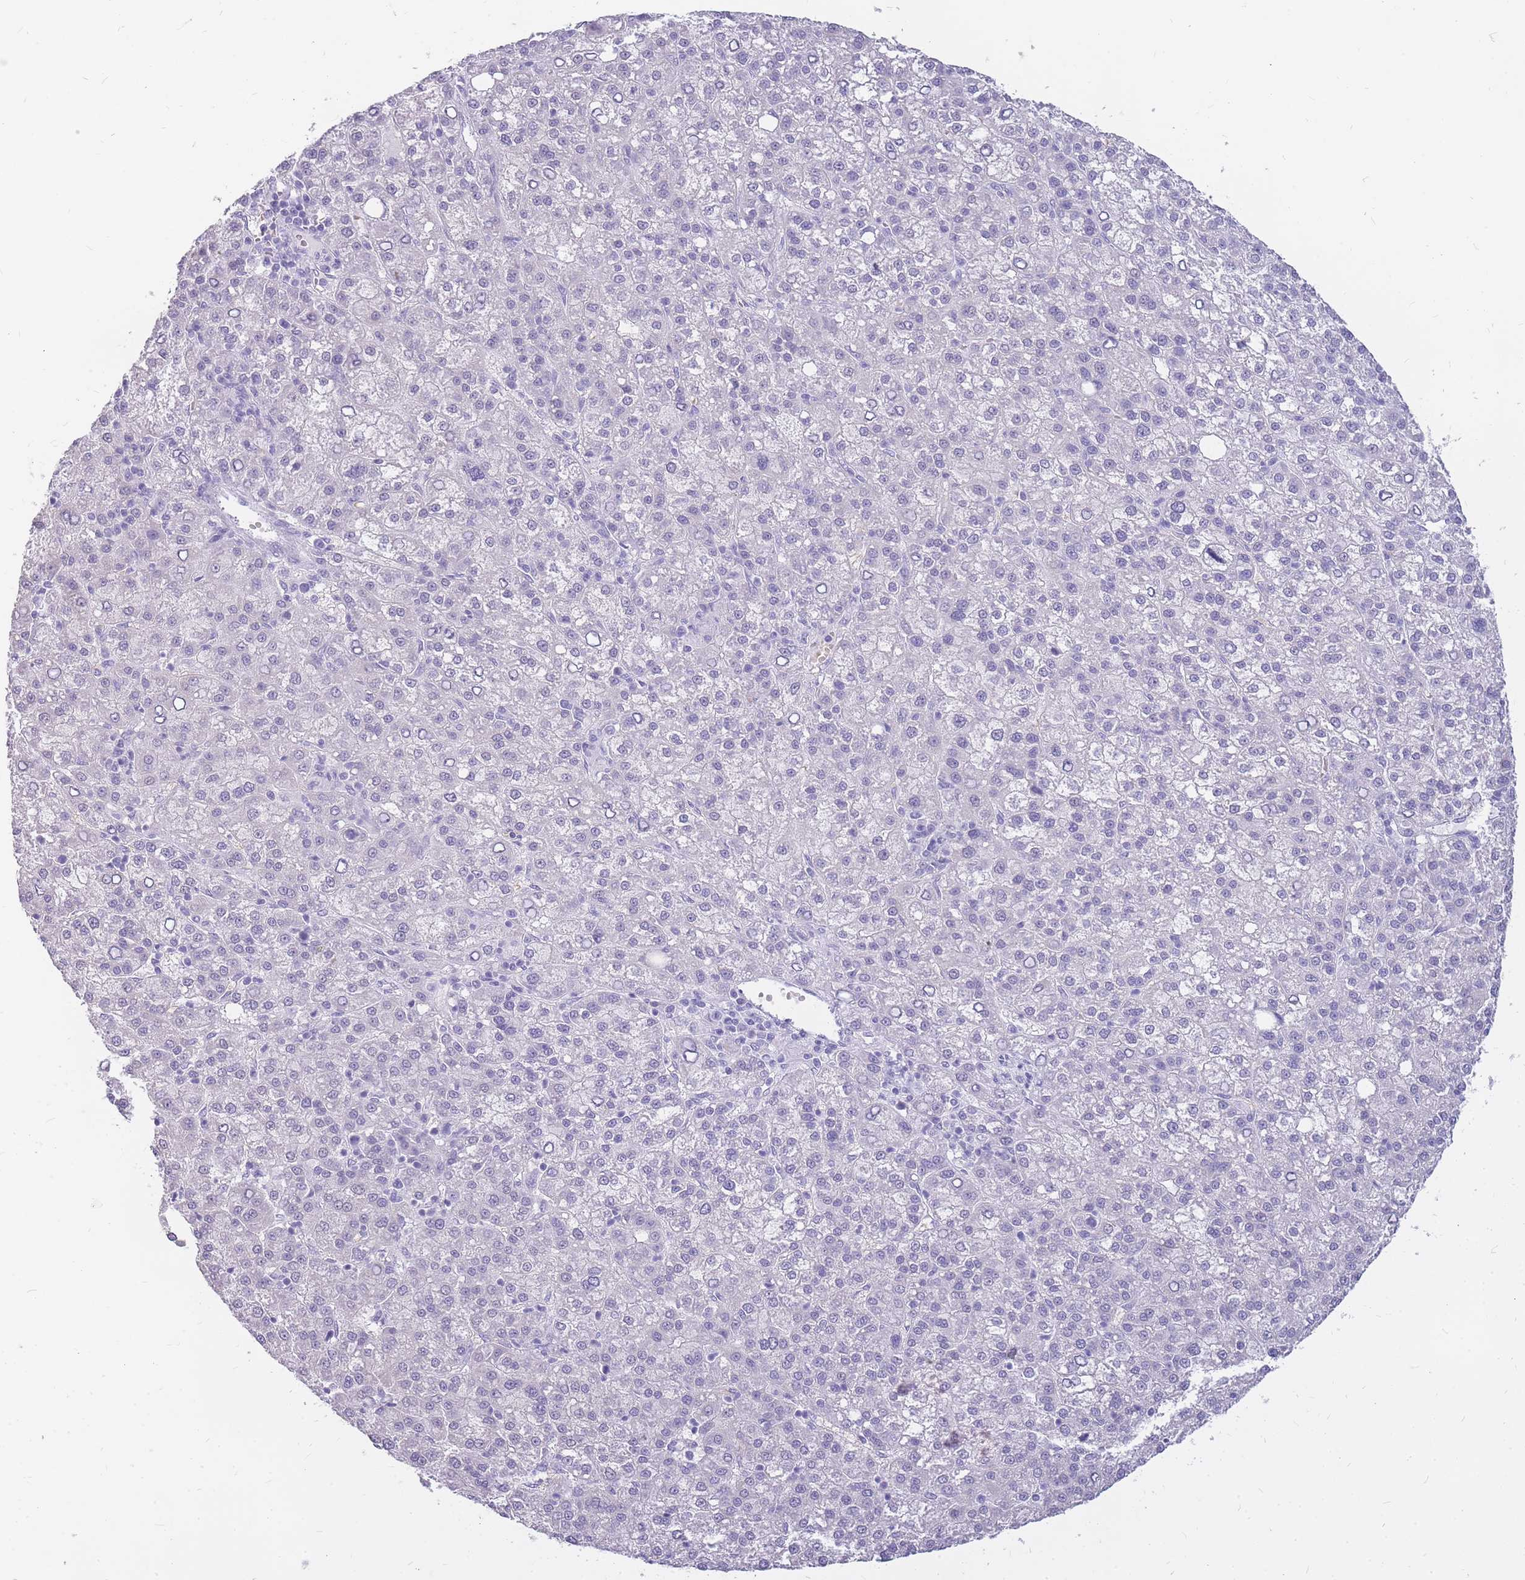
{"staining": {"intensity": "negative", "quantity": "none", "location": "none"}, "tissue": "liver cancer", "cell_type": "Tumor cells", "image_type": "cancer", "snomed": [{"axis": "morphology", "description": "Carcinoma, Hepatocellular, NOS"}, {"axis": "topography", "description": "Liver"}], "caption": "Tumor cells show no significant protein staining in liver cancer (hepatocellular carcinoma).", "gene": "INS", "patient": {"sex": "female", "age": 58}}